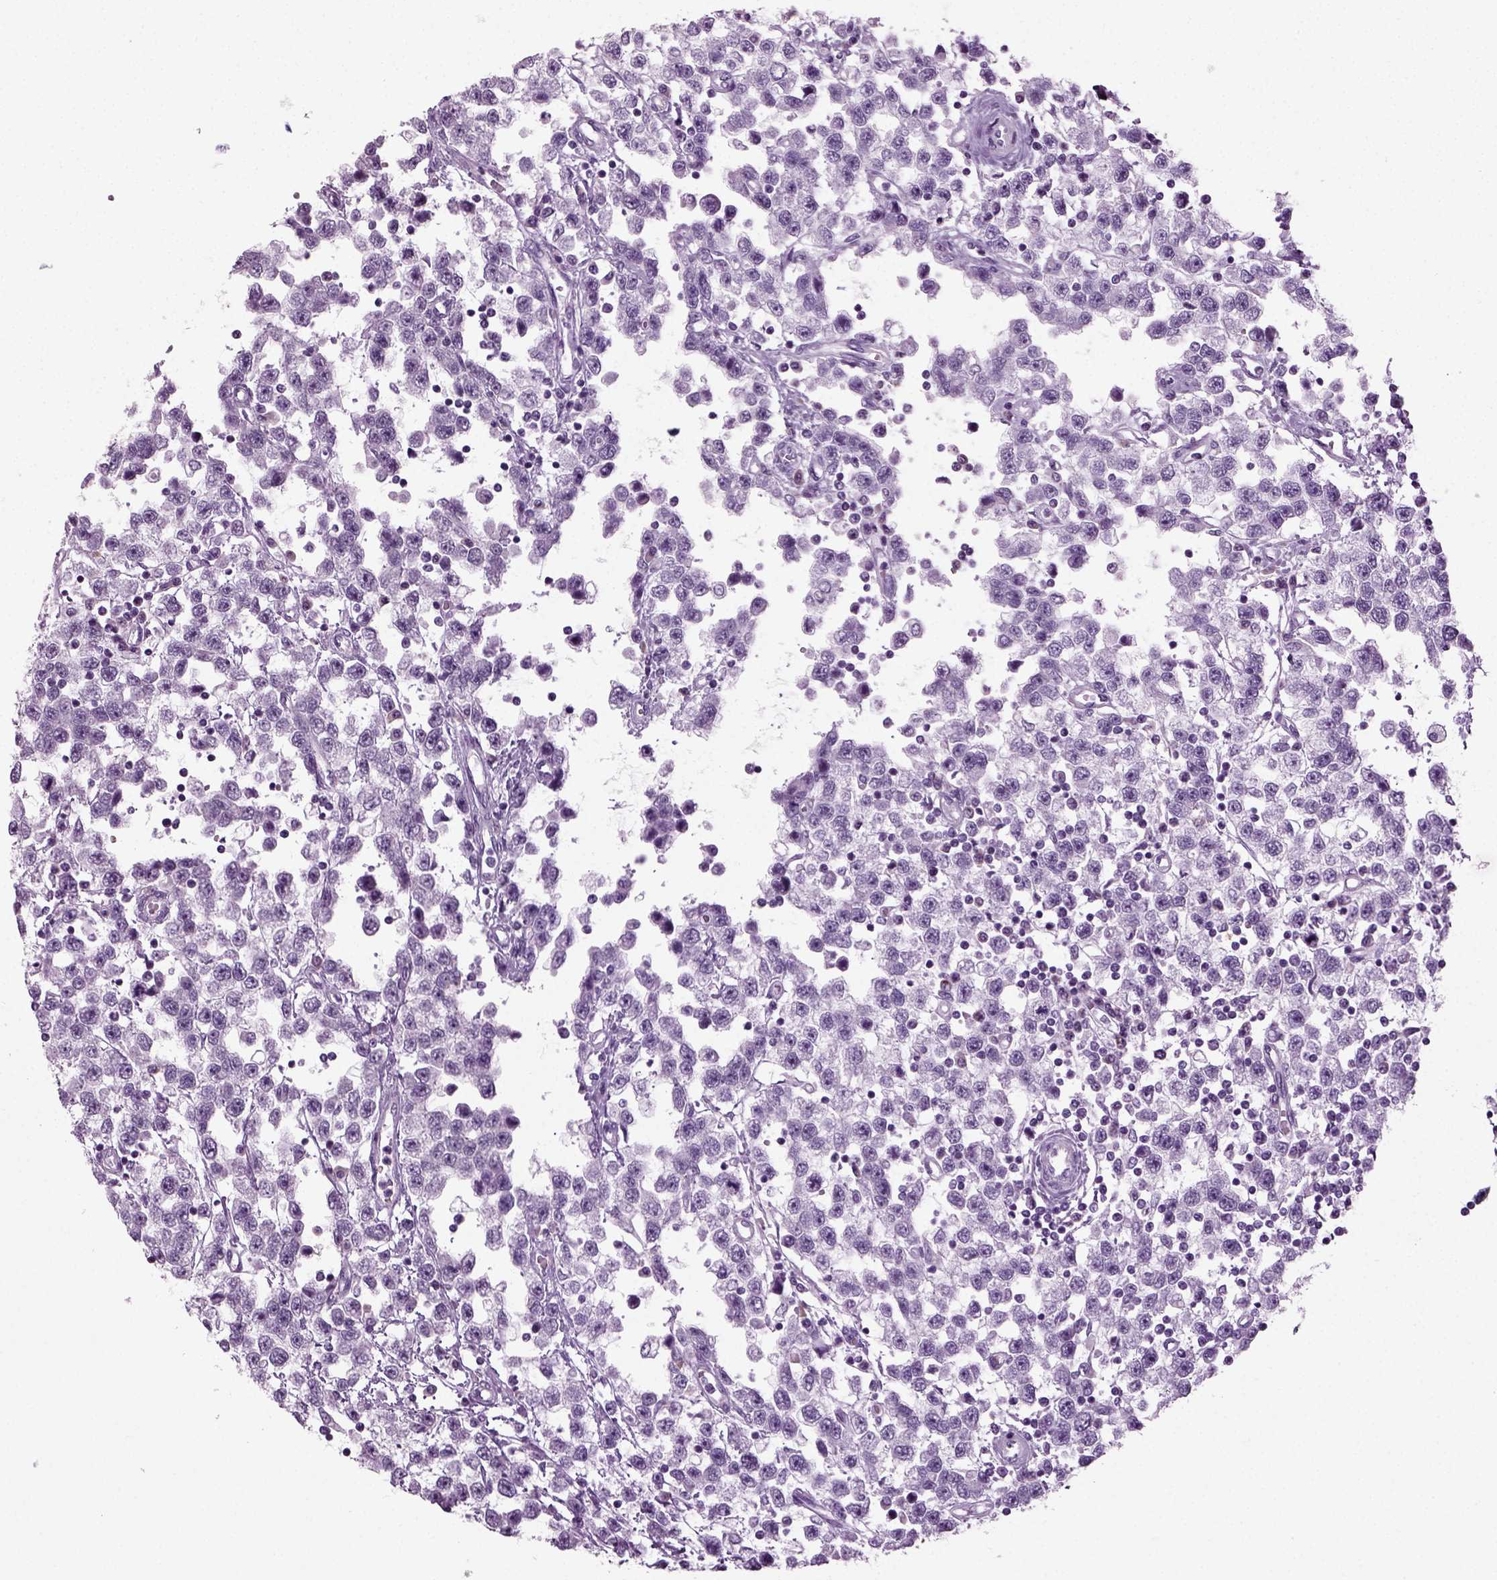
{"staining": {"intensity": "negative", "quantity": "none", "location": "none"}, "tissue": "testis cancer", "cell_type": "Tumor cells", "image_type": "cancer", "snomed": [{"axis": "morphology", "description": "Seminoma, NOS"}, {"axis": "topography", "description": "Testis"}], "caption": "Image shows no significant protein staining in tumor cells of testis cancer.", "gene": "PRLH", "patient": {"sex": "male", "age": 34}}